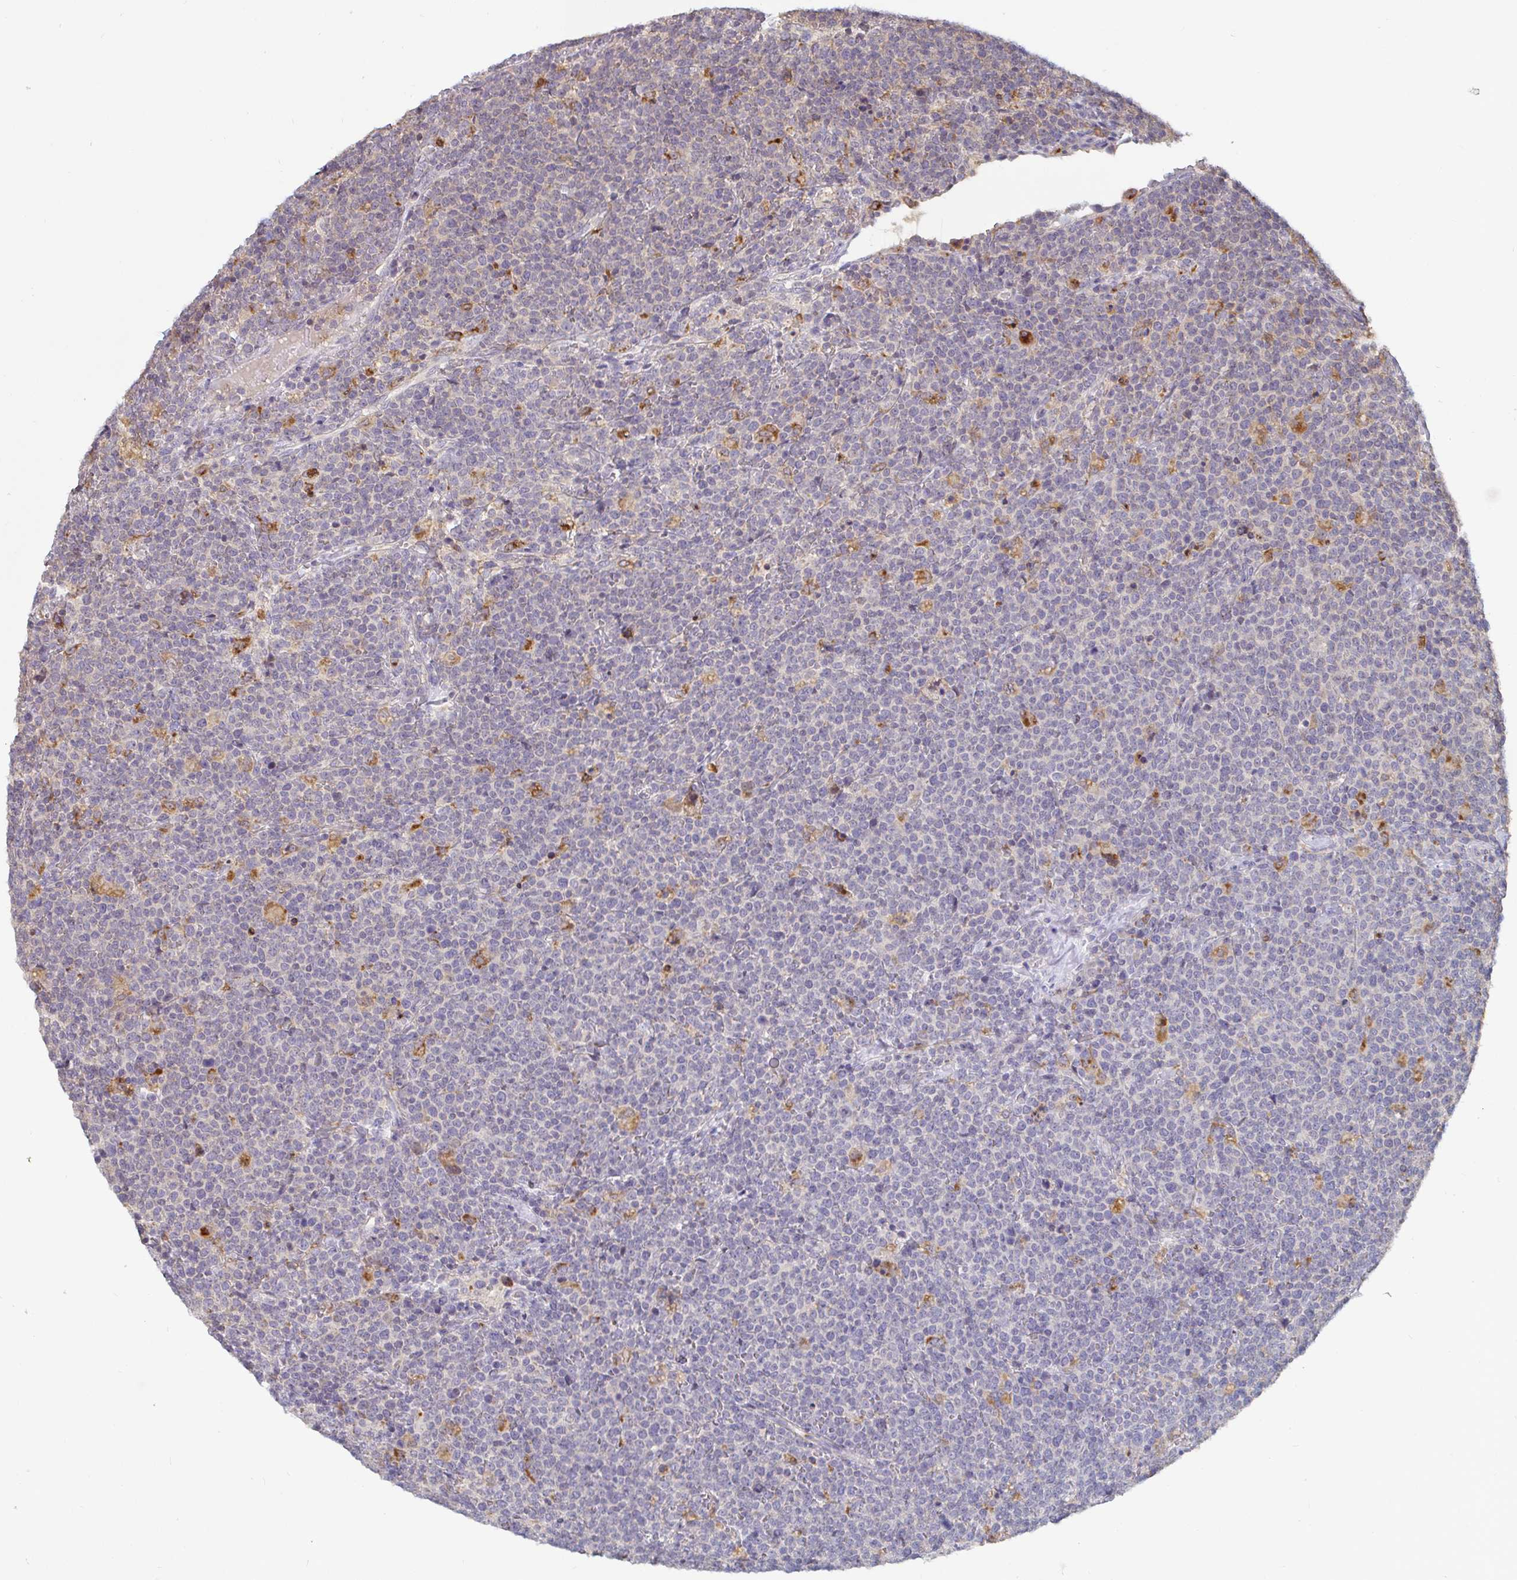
{"staining": {"intensity": "negative", "quantity": "none", "location": "none"}, "tissue": "lymphoma", "cell_type": "Tumor cells", "image_type": "cancer", "snomed": [{"axis": "morphology", "description": "Malignant lymphoma, non-Hodgkin's type, High grade"}, {"axis": "topography", "description": "Lymph node"}], "caption": "A histopathology image of high-grade malignant lymphoma, non-Hodgkin's type stained for a protein displays no brown staining in tumor cells.", "gene": "CDH18", "patient": {"sex": "male", "age": 61}}